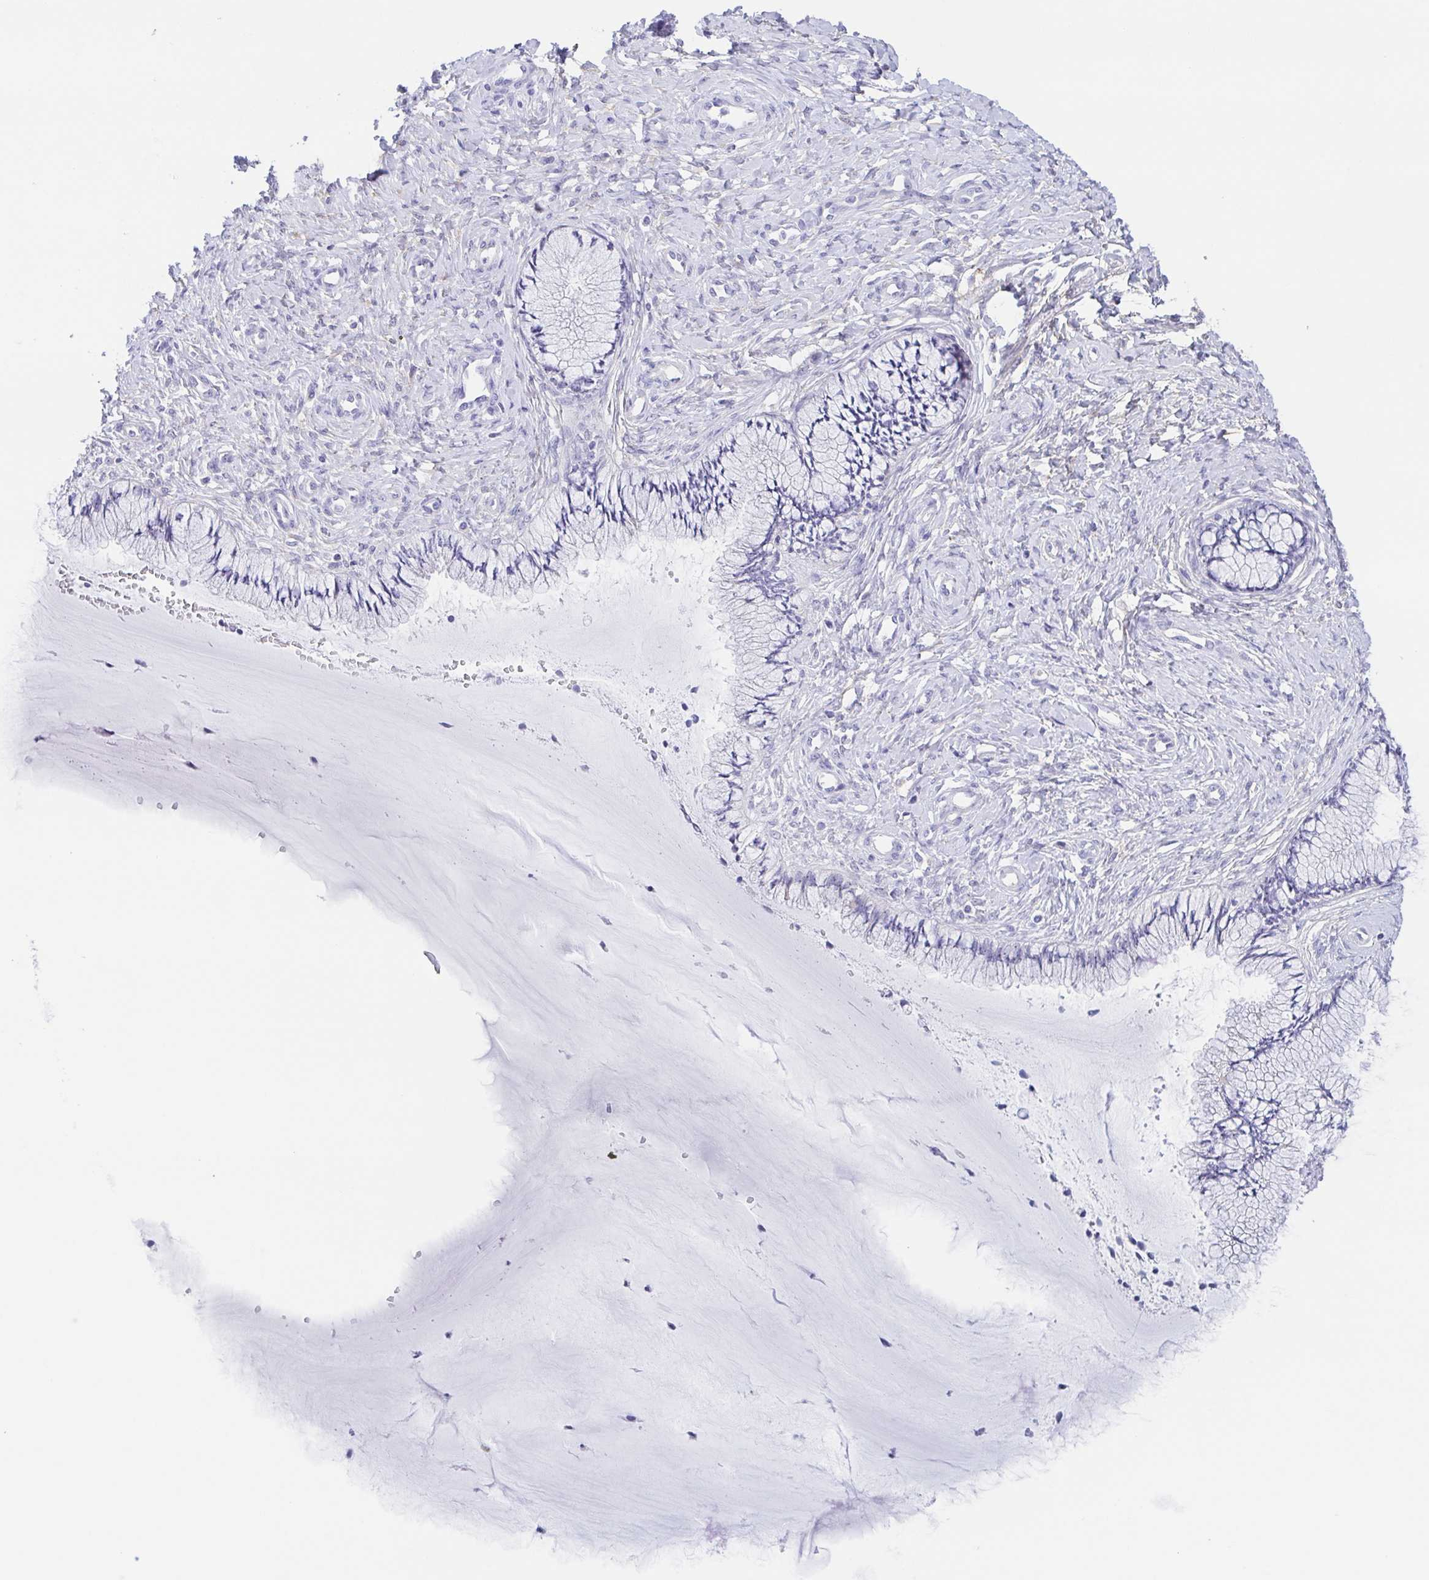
{"staining": {"intensity": "negative", "quantity": "none", "location": "none"}, "tissue": "cervix", "cell_type": "Glandular cells", "image_type": "normal", "snomed": [{"axis": "morphology", "description": "Normal tissue, NOS"}, {"axis": "topography", "description": "Cervix"}], "caption": "High power microscopy image of an immunohistochemistry image of benign cervix, revealing no significant positivity in glandular cells.", "gene": "MUCL3", "patient": {"sex": "female", "age": 37}}